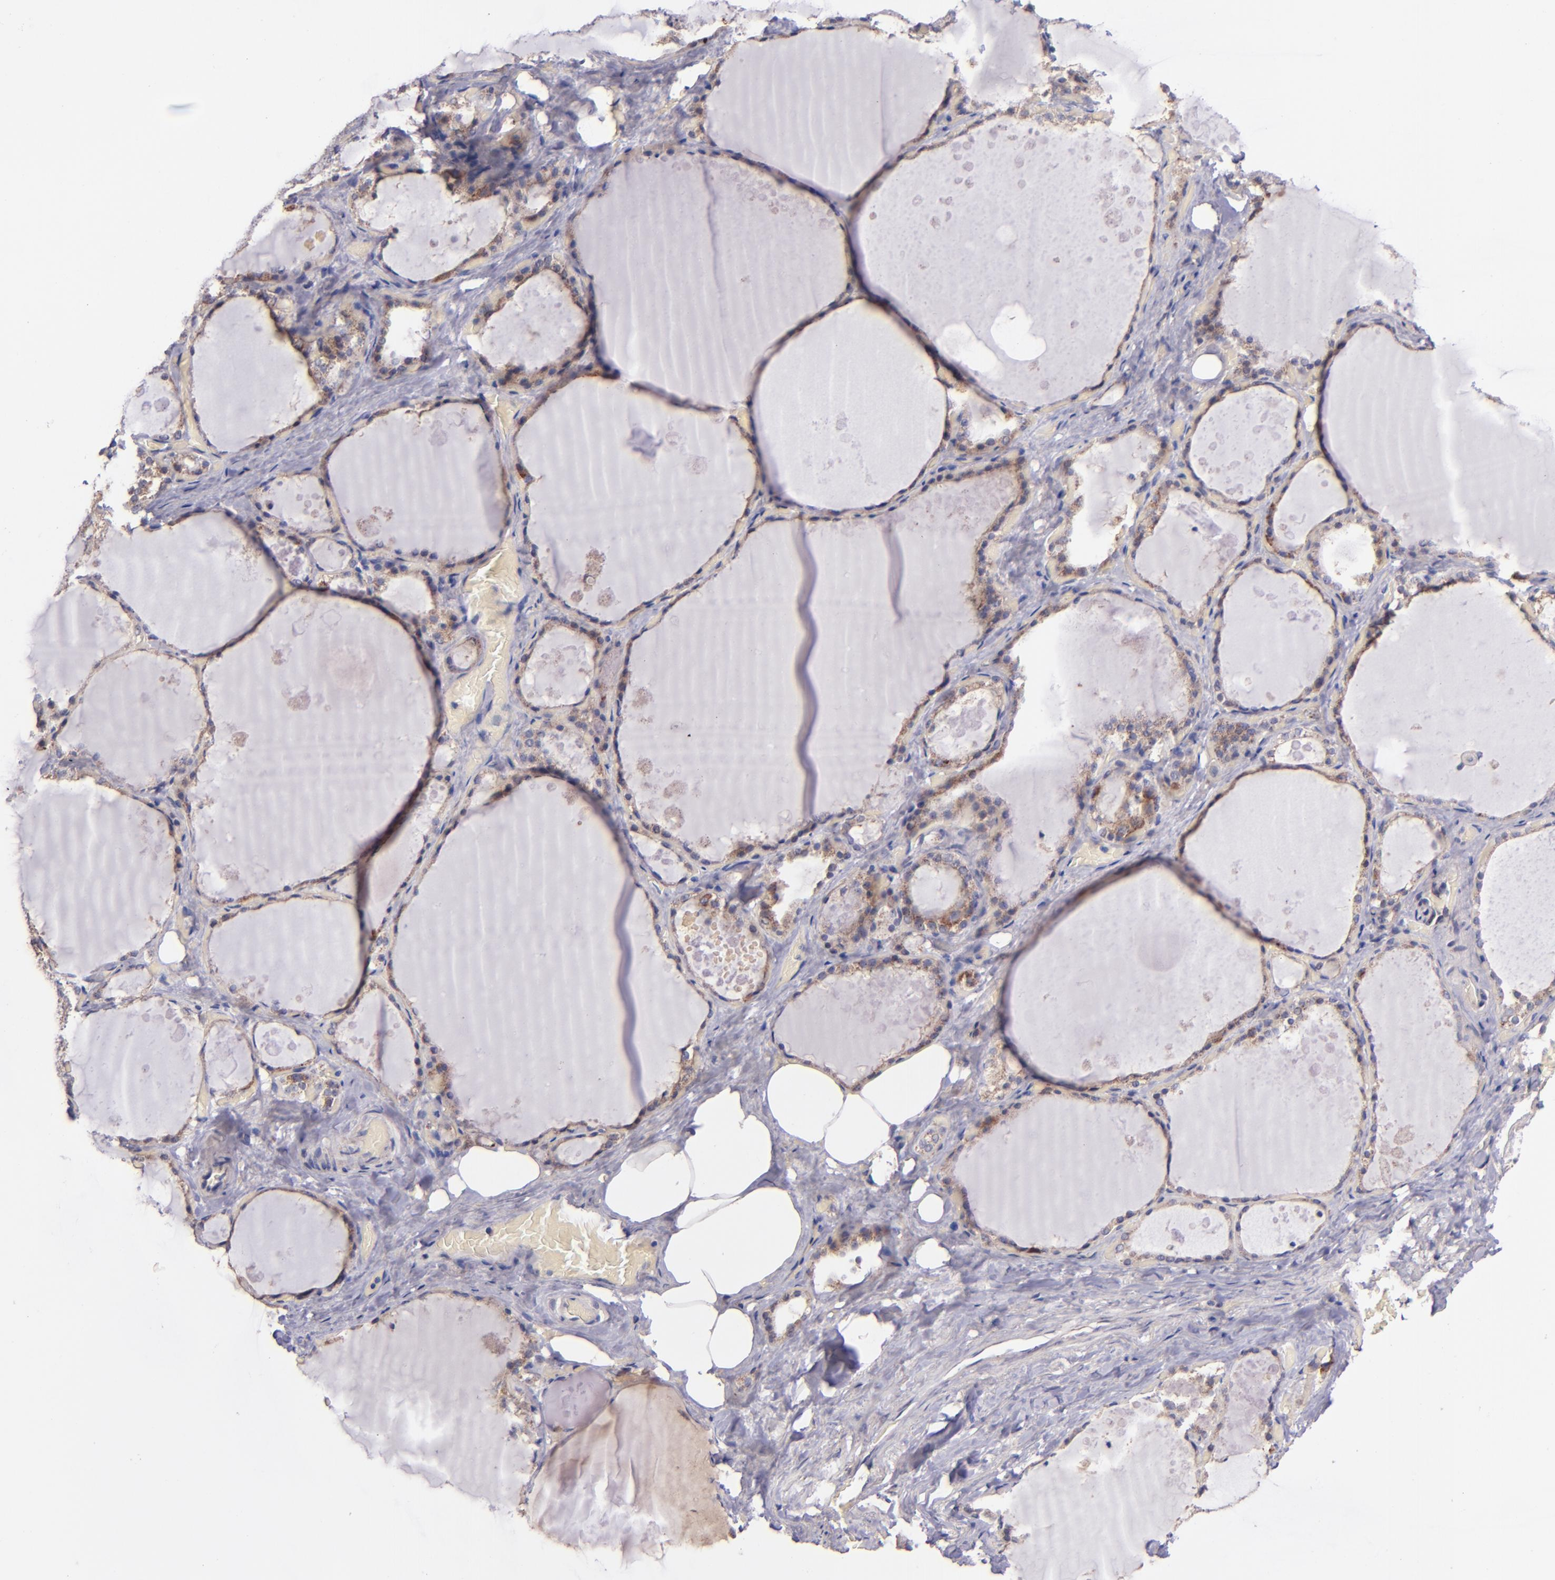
{"staining": {"intensity": "weak", "quantity": ">75%", "location": "cytoplasmic/membranous"}, "tissue": "thyroid gland", "cell_type": "Glandular cells", "image_type": "normal", "snomed": [{"axis": "morphology", "description": "Normal tissue, NOS"}, {"axis": "topography", "description": "Thyroid gland"}], "caption": "Thyroid gland stained for a protein (brown) displays weak cytoplasmic/membranous positive positivity in approximately >75% of glandular cells.", "gene": "SHC1", "patient": {"sex": "male", "age": 61}}